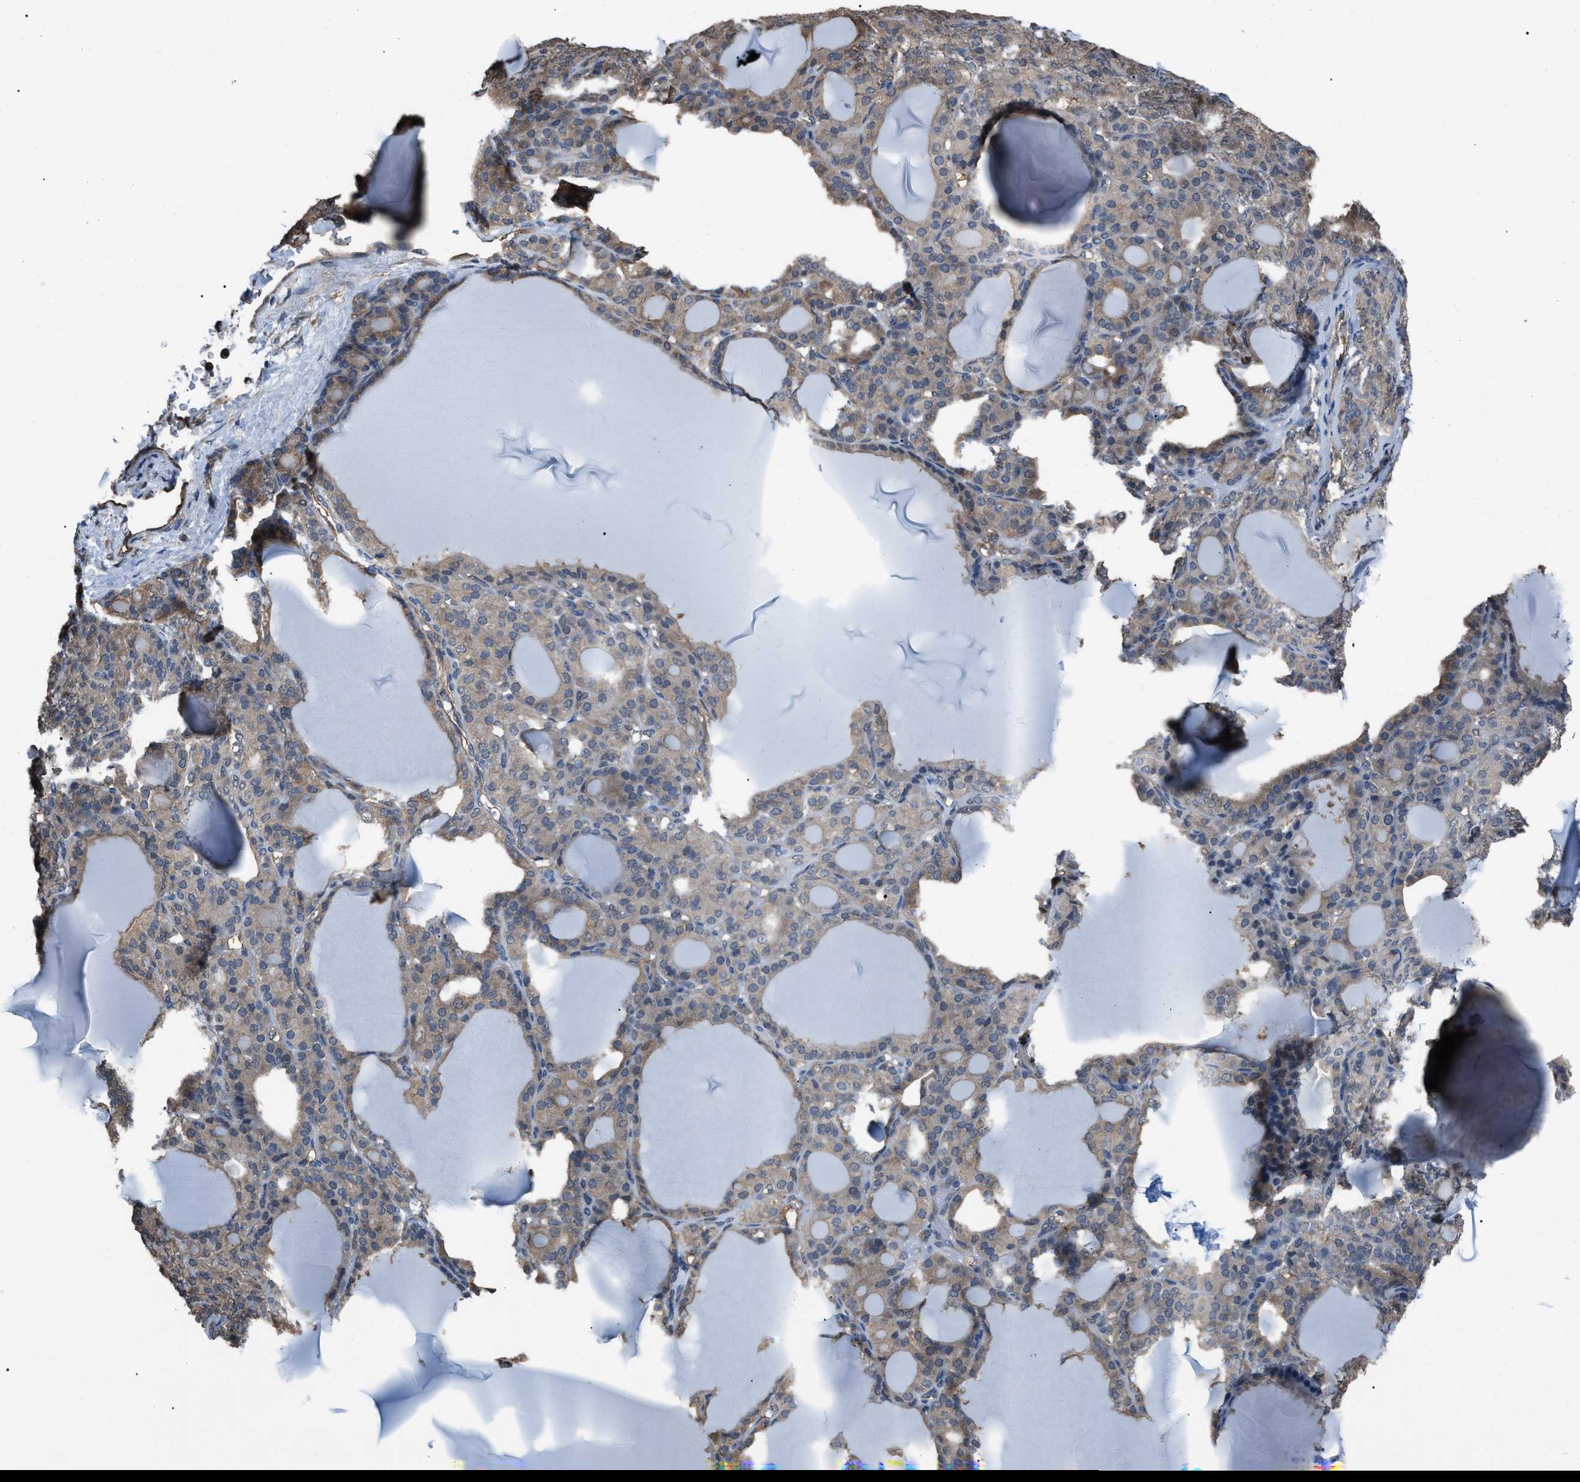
{"staining": {"intensity": "weak", "quantity": ">75%", "location": "cytoplasmic/membranous"}, "tissue": "thyroid gland", "cell_type": "Glandular cells", "image_type": "normal", "snomed": [{"axis": "morphology", "description": "Normal tissue, NOS"}, {"axis": "topography", "description": "Thyroid gland"}], "caption": "An image of human thyroid gland stained for a protein demonstrates weak cytoplasmic/membranous brown staining in glandular cells. Using DAB (brown) and hematoxylin (blue) stains, captured at high magnification using brightfield microscopy.", "gene": "PDCD5", "patient": {"sex": "female", "age": 28}}